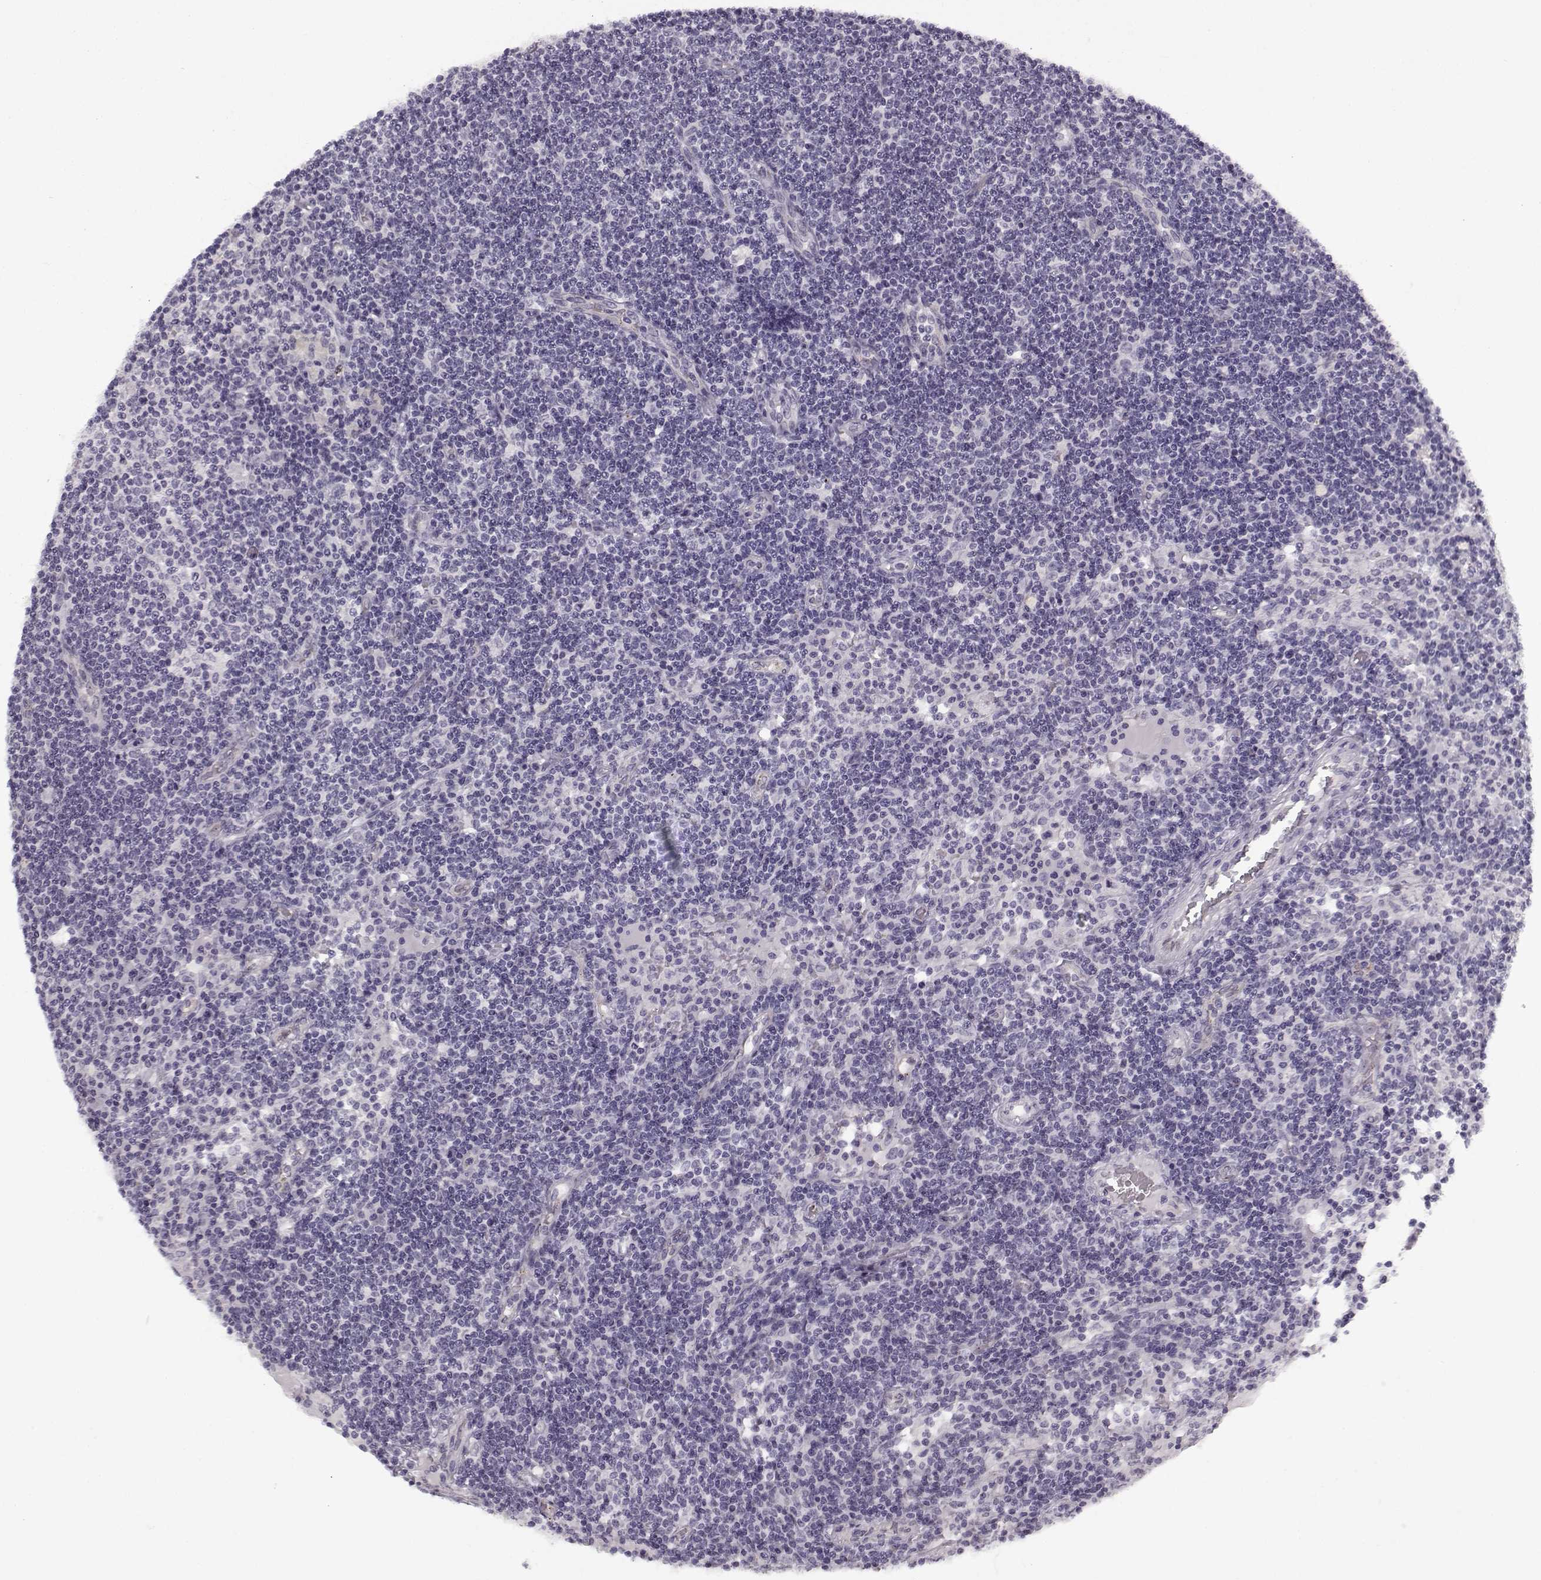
{"staining": {"intensity": "negative", "quantity": "none", "location": "none"}, "tissue": "lymph node", "cell_type": "Germinal center cells", "image_type": "normal", "snomed": [{"axis": "morphology", "description": "Normal tissue, NOS"}, {"axis": "topography", "description": "Lymph node"}], "caption": "The photomicrograph reveals no significant staining in germinal center cells of lymph node. (DAB (3,3'-diaminobenzidine) IHC visualized using brightfield microscopy, high magnification).", "gene": "SNCA", "patient": {"sex": "female", "age": 72}}